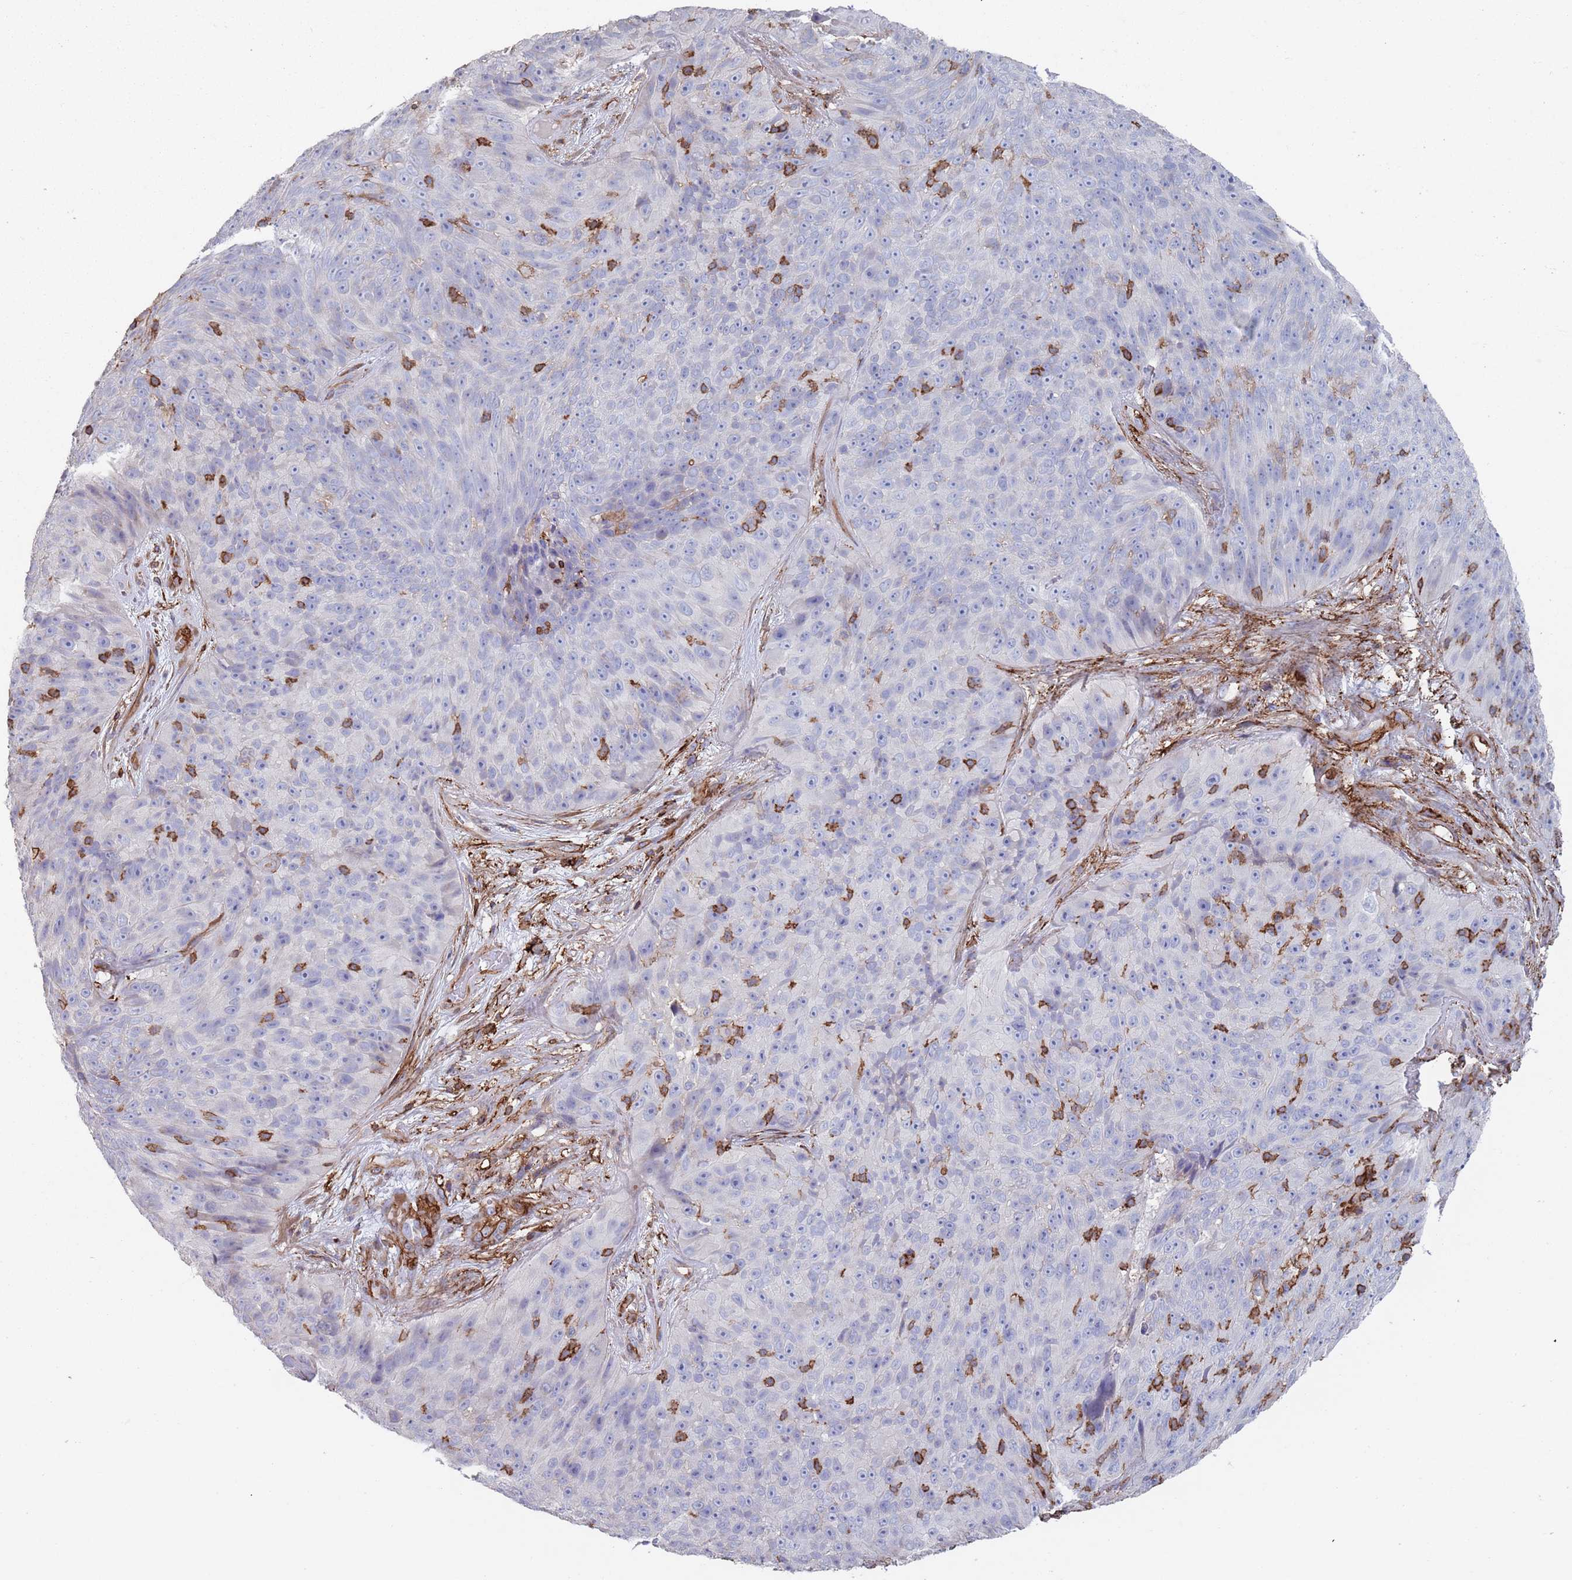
{"staining": {"intensity": "negative", "quantity": "none", "location": "none"}, "tissue": "skin cancer", "cell_type": "Tumor cells", "image_type": "cancer", "snomed": [{"axis": "morphology", "description": "Squamous cell carcinoma, NOS"}, {"axis": "topography", "description": "Skin"}], "caption": "High power microscopy micrograph of an IHC photomicrograph of skin cancer (squamous cell carcinoma), revealing no significant staining in tumor cells.", "gene": "RNF144A", "patient": {"sex": "female", "age": 87}}